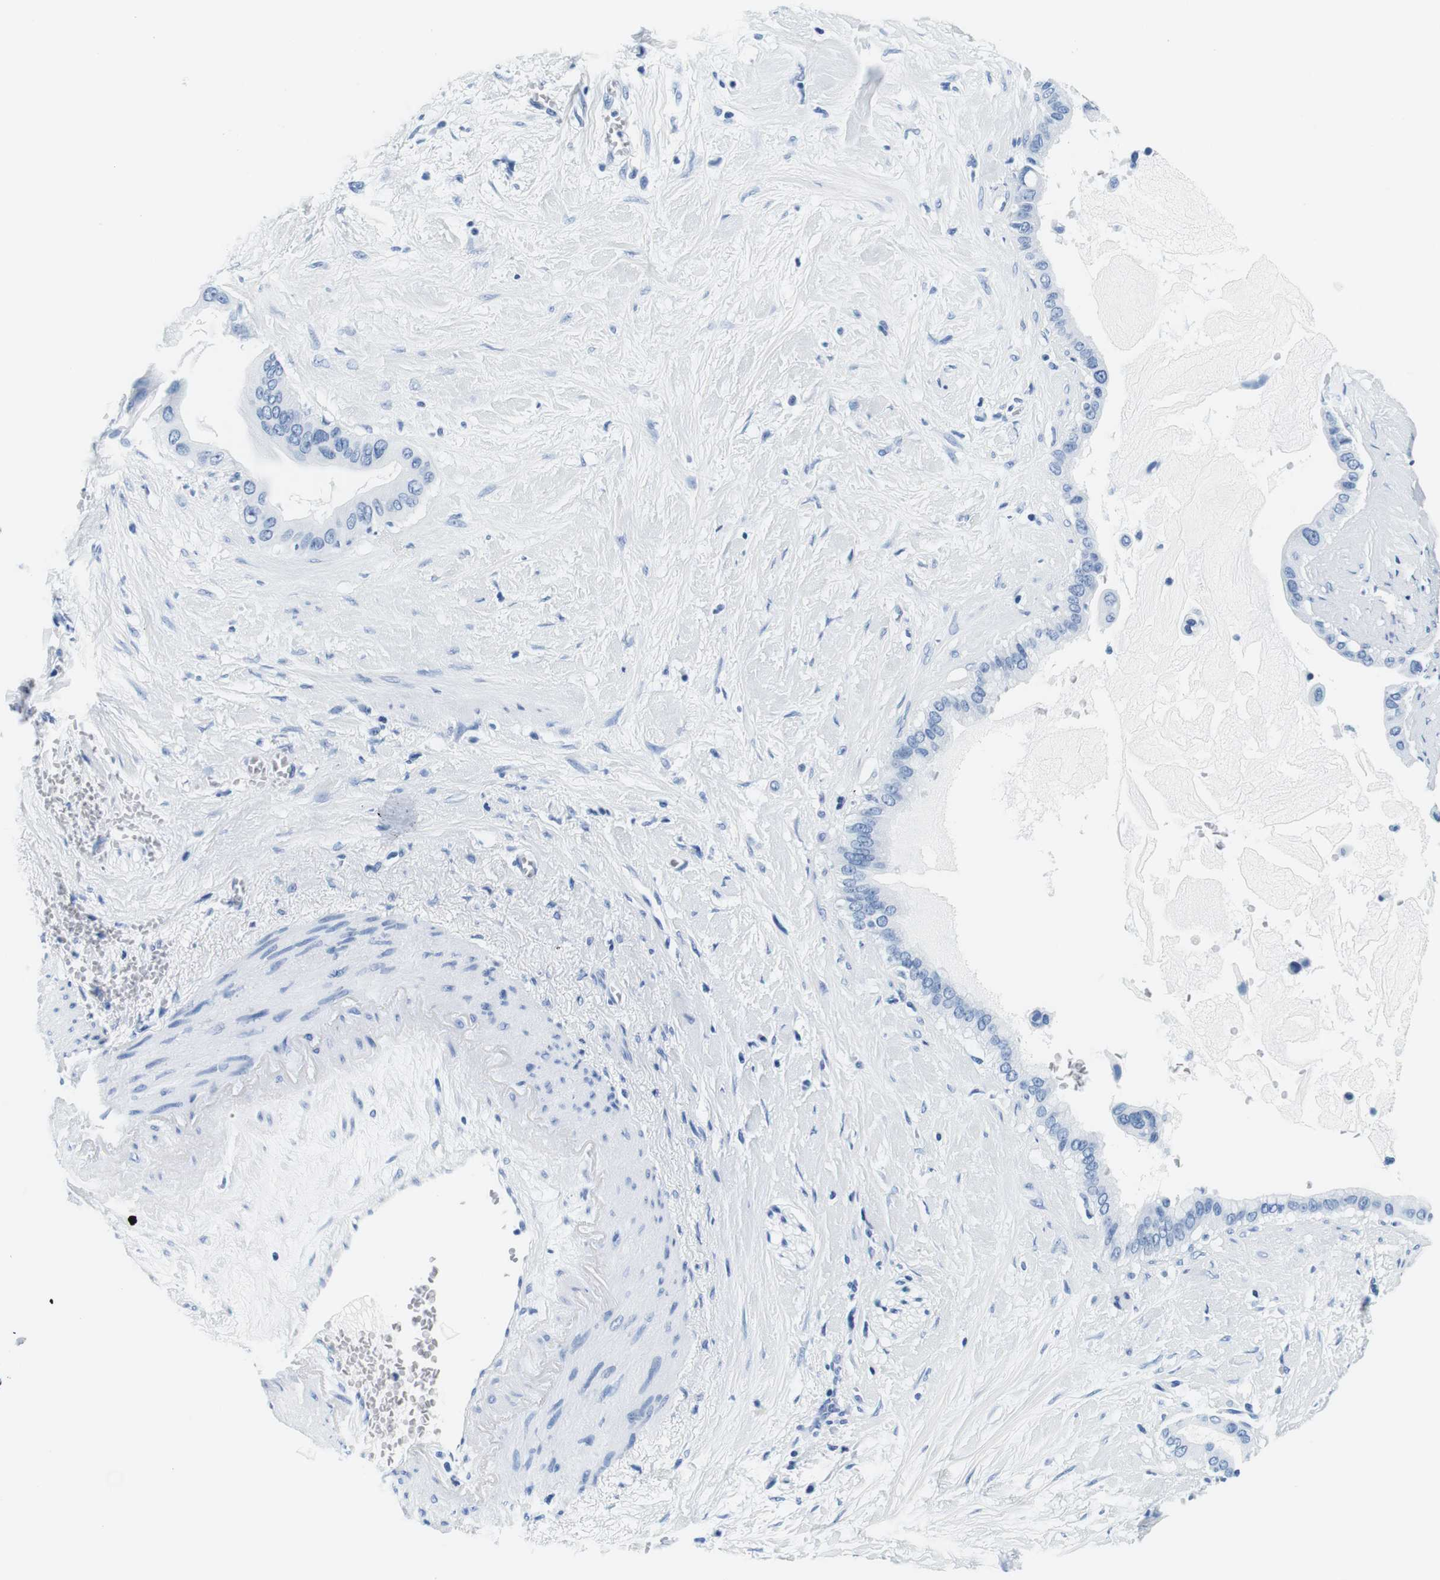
{"staining": {"intensity": "negative", "quantity": "none", "location": "none"}, "tissue": "pancreatic cancer", "cell_type": "Tumor cells", "image_type": "cancer", "snomed": [{"axis": "morphology", "description": "Adenocarcinoma, NOS"}, {"axis": "topography", "description": "Pancreas"}], "caption": "IHC of human adenocarcinoma (pancreatic) shows no staining in tumor cells.", "gene": "ELANE", "patient": {"sex": "male", "age": 55}}